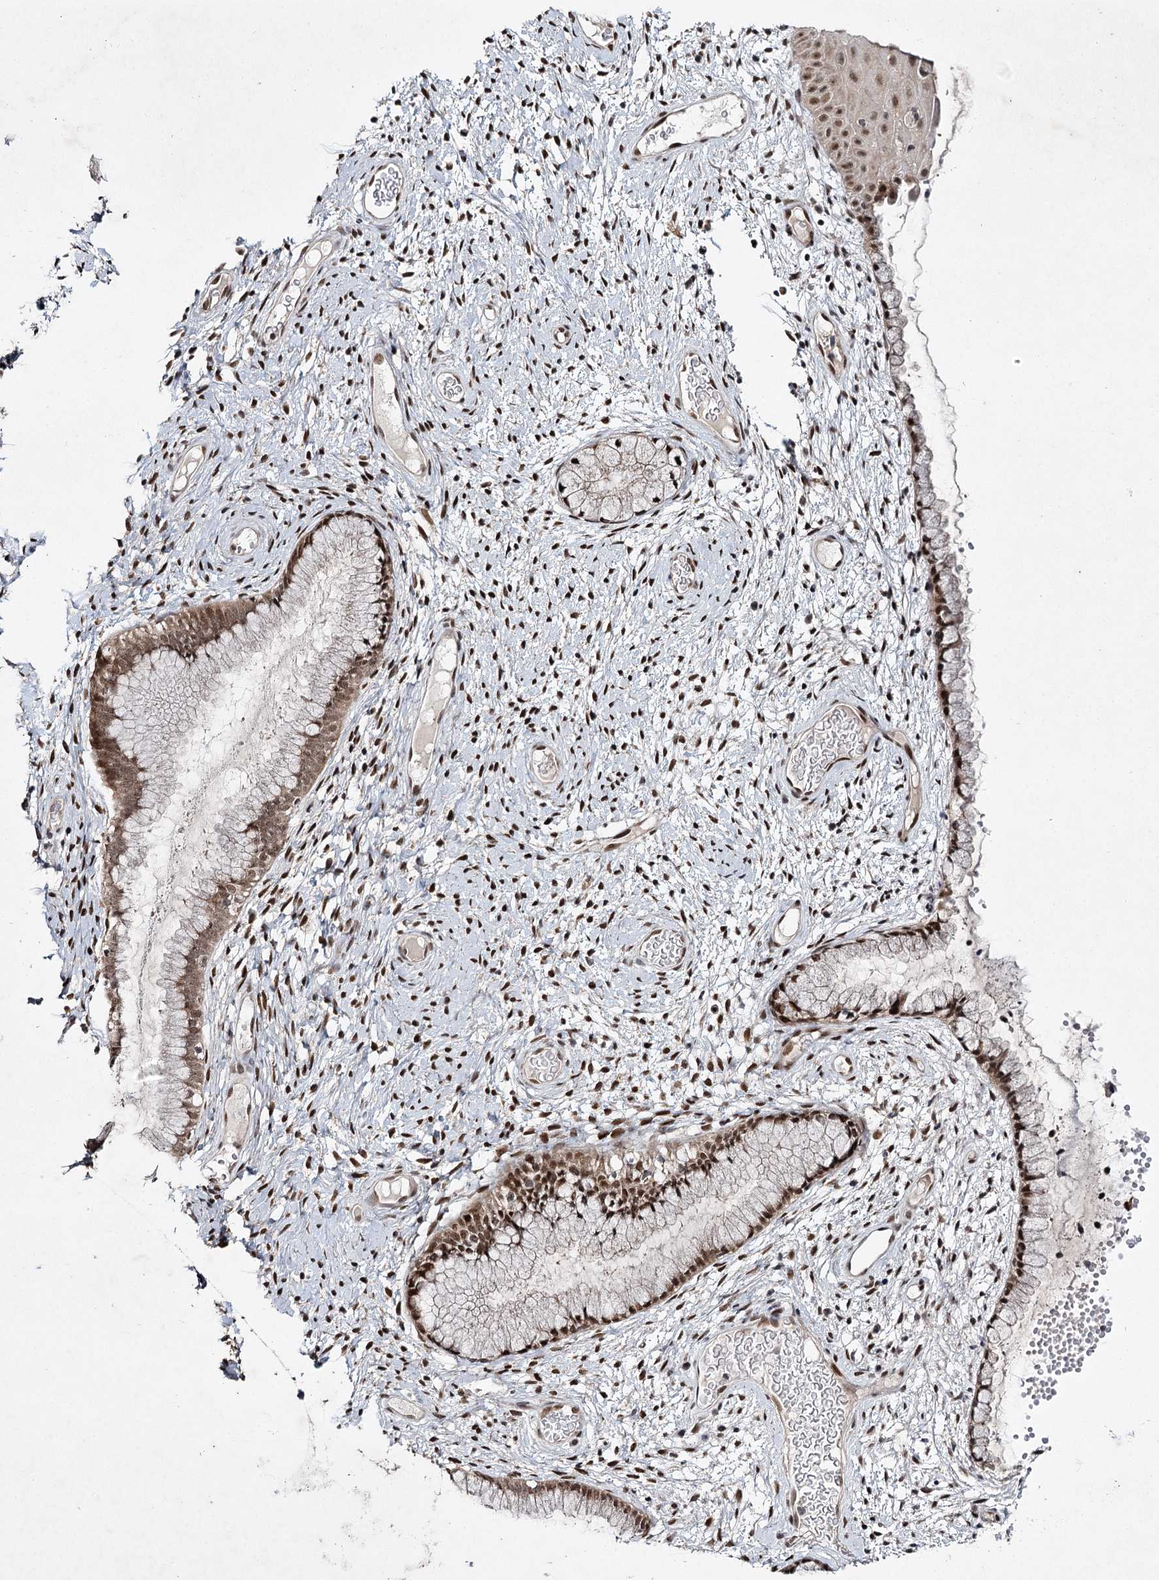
{"staining": {"intensity": "moderate", "quantity": ">75%", "location": "nuclear"}, "tissue": "cervix", "cell_type": "Glandular cells", "image_type": "normal", "snomed": [{"axis": "morphology", "description": "Normal tissue, NOS"}, {"axis": "topography", "description": "Cervix"}], "caption": "A high-resolution histopathology image shows immunohistochemistry (IHC) staining of benign cervix, which demonstrates moderate nuclear staining in about >75% of glandular cells.", "gene": "DCUN1D4", "patient": {"sex": "female", "age": 42}}